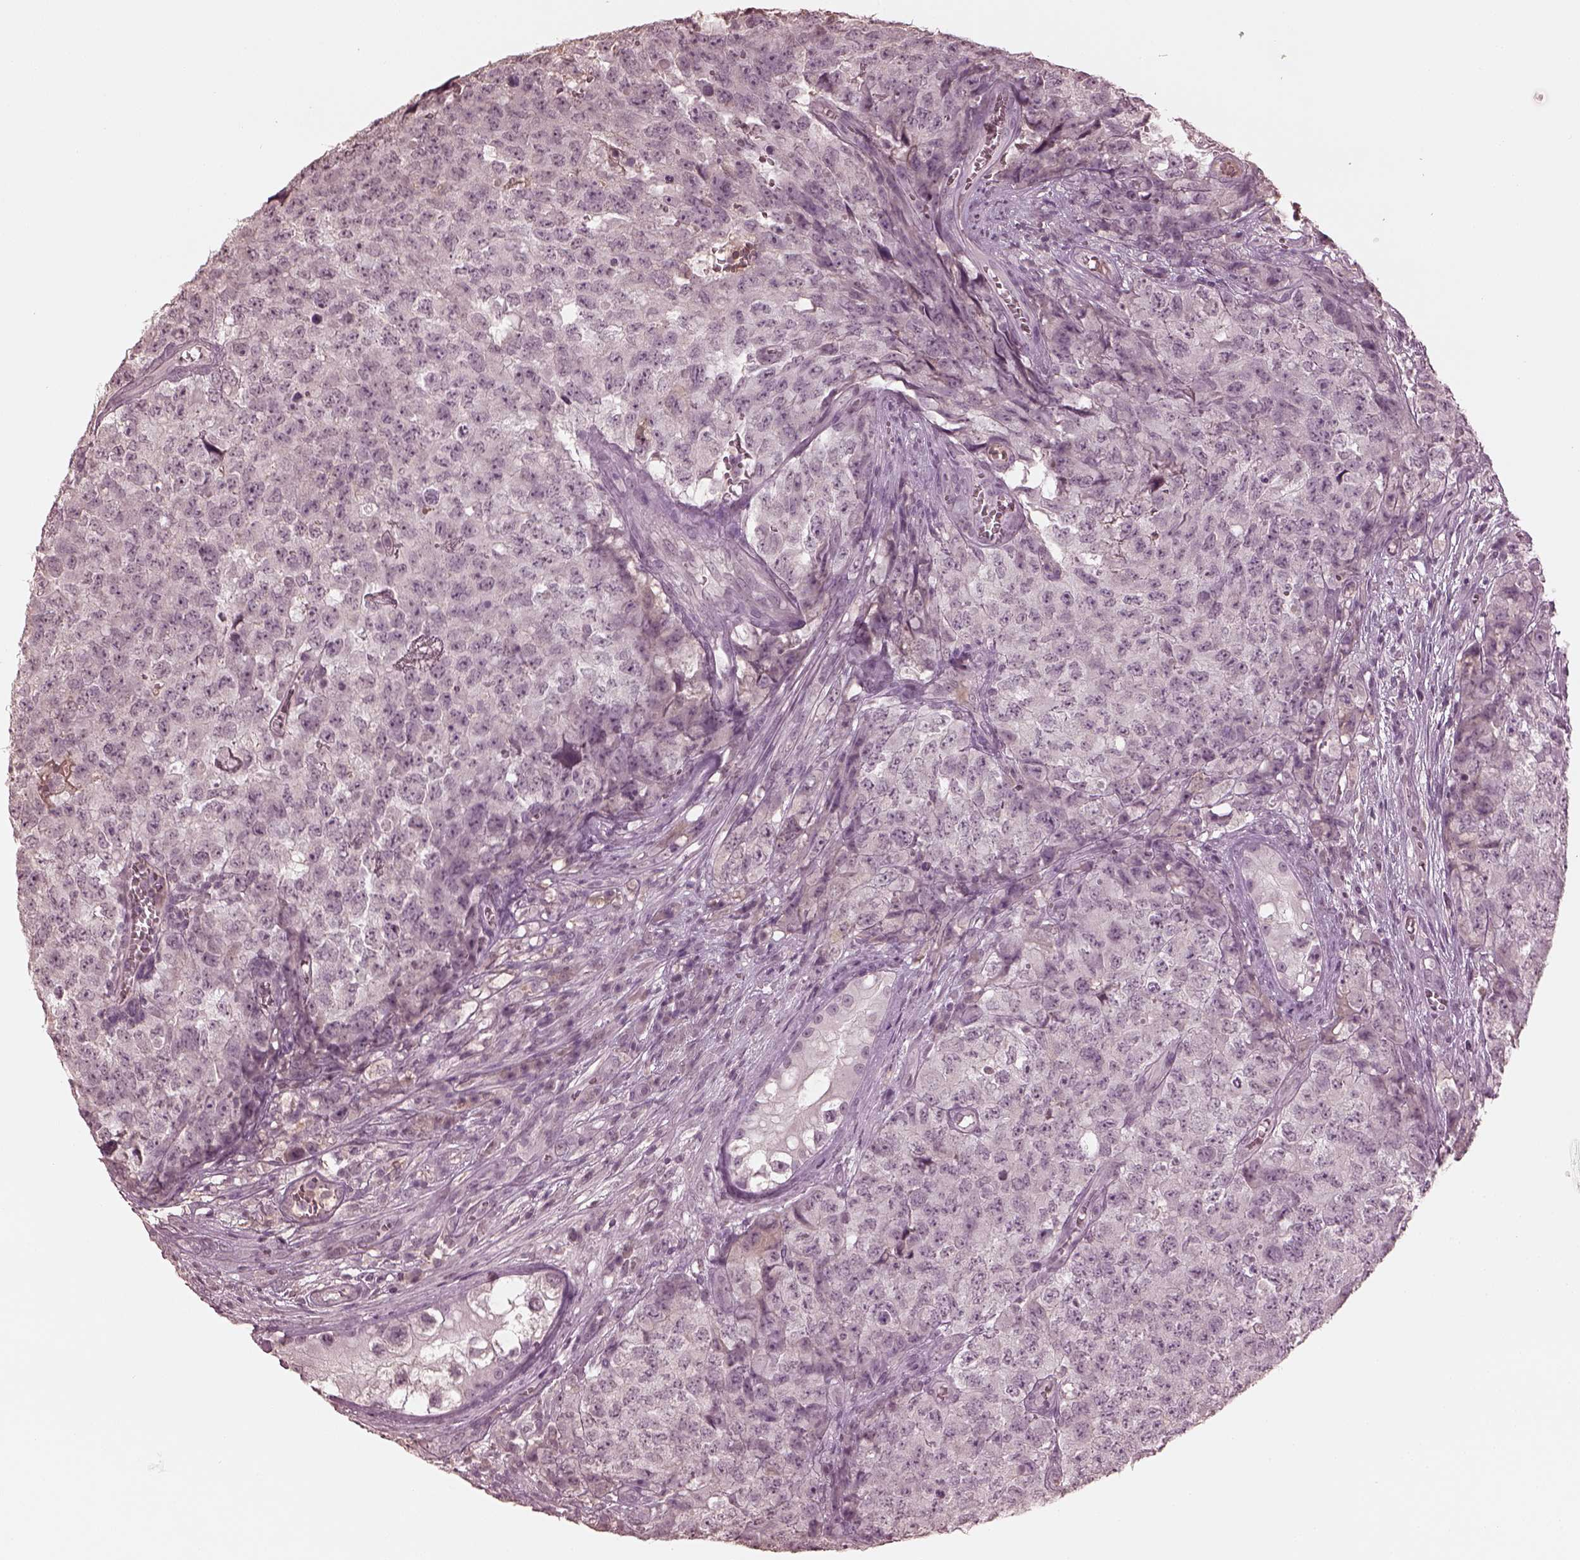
{"staining": {"intensity": "negative", "quantity": "none", "location": "none"}, "tissue": "testis cancer", "cell_type": "Tumor cells", "image_type": "cancer", "snomed": [{"axis": "morphology", "description": "Carcinoma, Embryonal, NOS"}, {"axis": "topography", "description": "Testis"}], "caption": "Immunohistochemical staining of testis cancer shows no significant positivity in tumor cells.", "gene": "KRT79", "patient": {"sex": "male", "age": 23}}